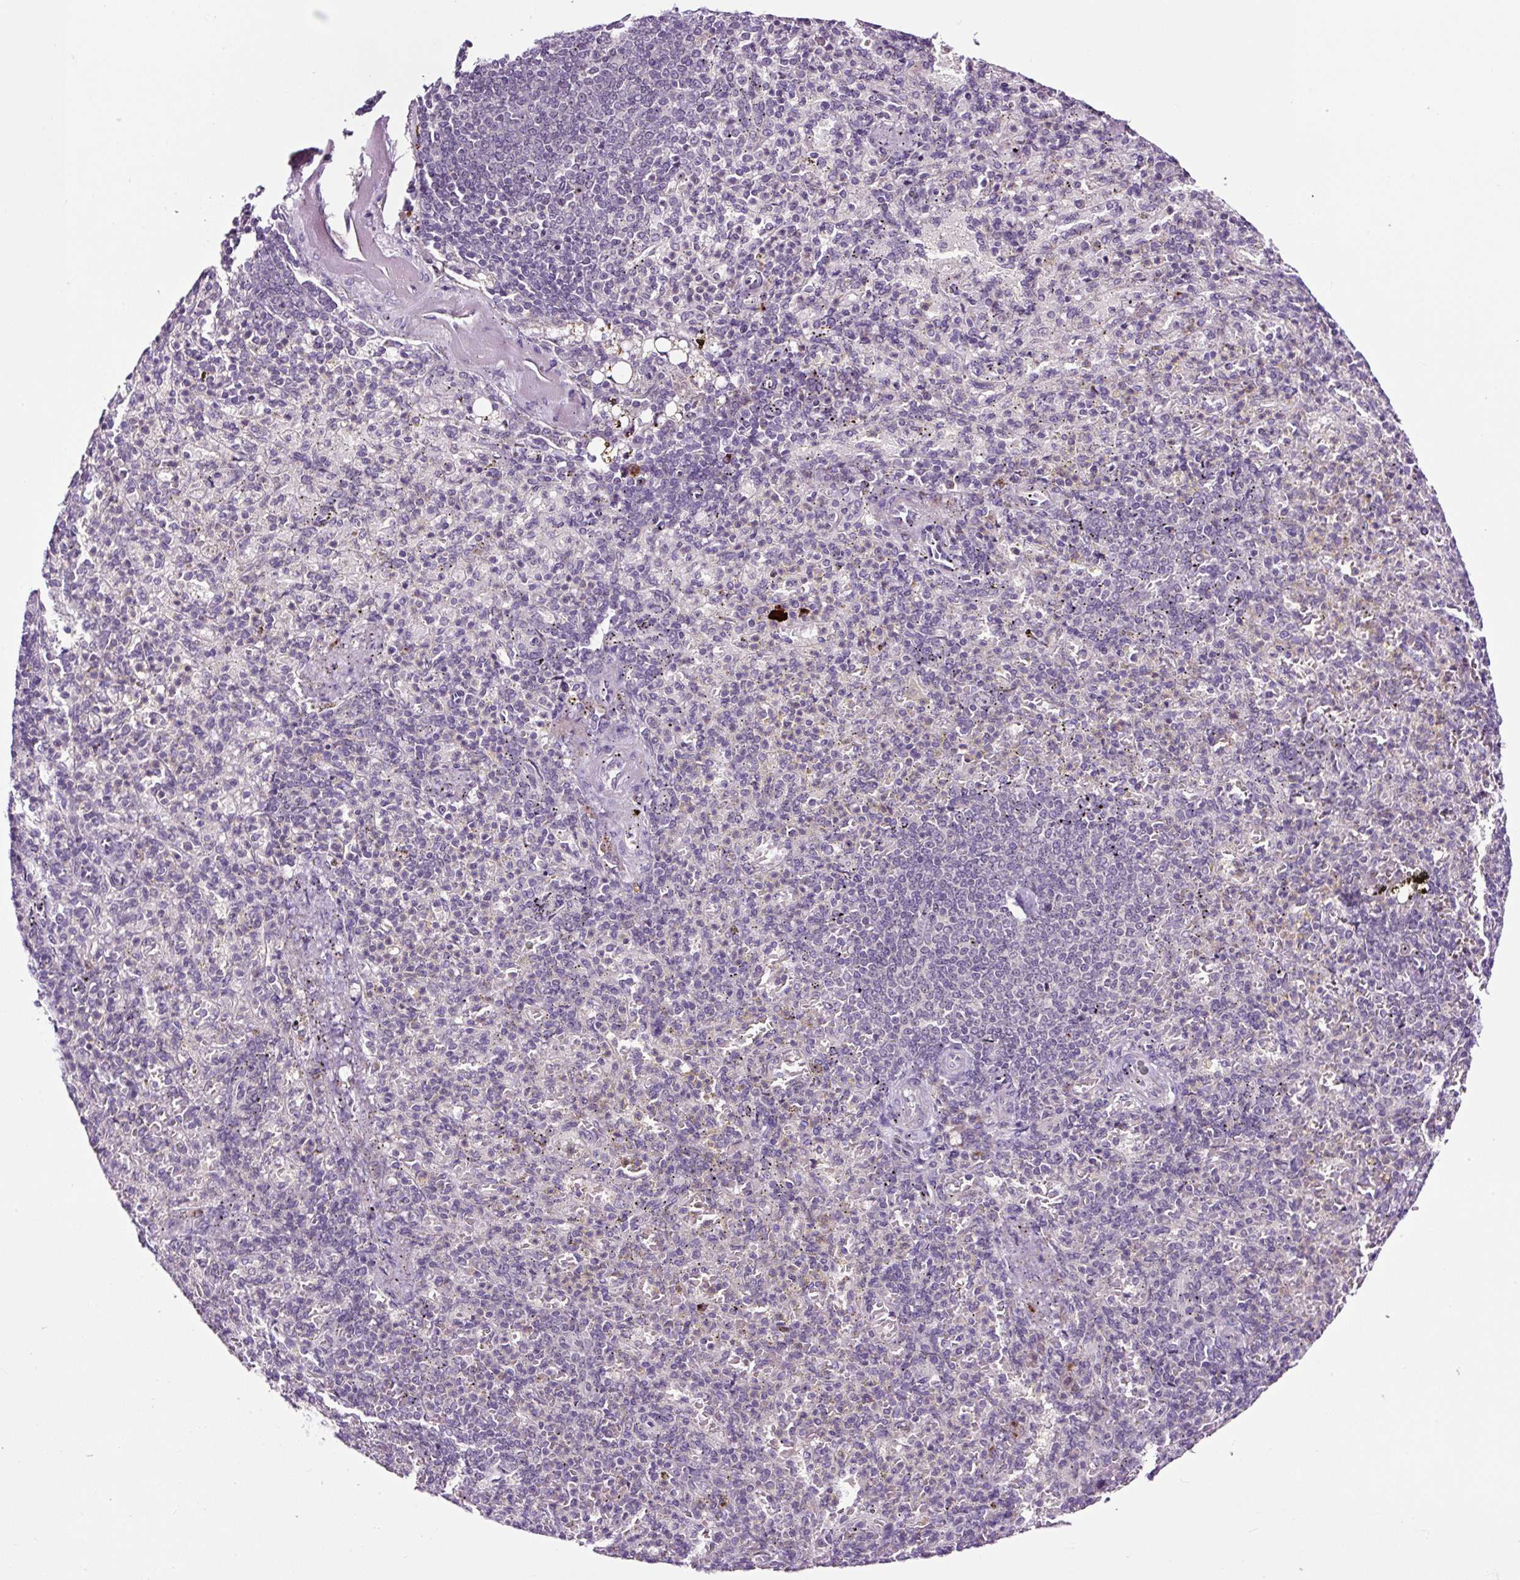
{"staining": {"intensity": "negative", "quantity": "none", "location": "none"}, "tissue": "spleen", "cell_type": "Cells in red pulp", "image_type": "normal", "snomed": [{"axis": "morphology", "description": "Normal tissue, NOS"}, {"axis": "topography", "description": "Spleen"}], "caption": "High power microscopy image of an immunohistochemistry image of normal spleen, revealing no significant staining in cells in red pulp. Nuclei are stained in blue.", "gene": "NOM1", "patient": {"sex": "female", "age": 74}}